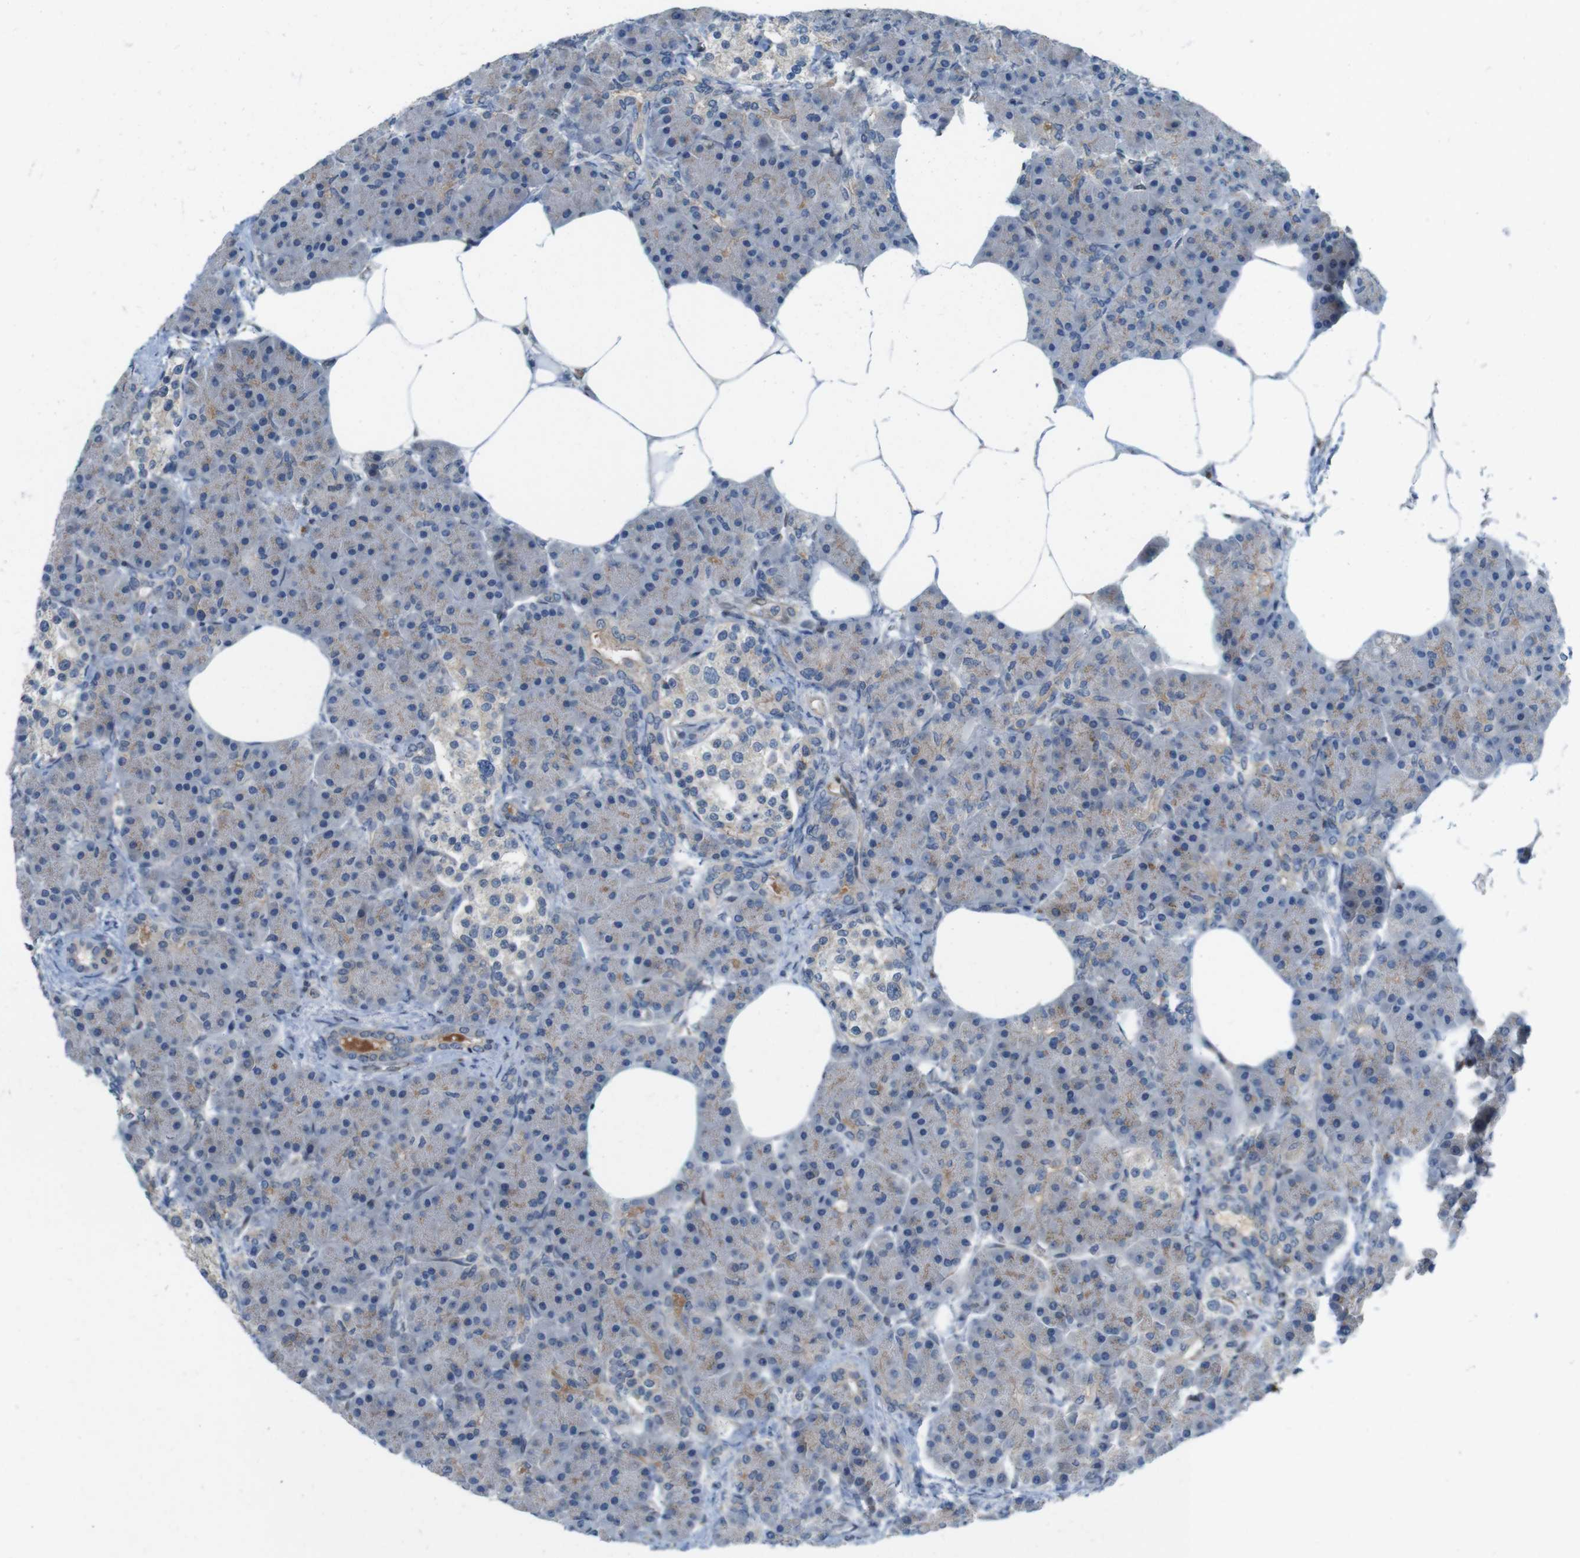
{"staining": {"intensity": "moderate", "quantity": ">75%", "location": "cytoplasmic/membranous"}, "tissue": "pancreas", "cell_type": "Exocrine glandular cells", "image_type": "normal", "snomed": [{"axis": "morphology", "description": "Normal tissue, NOS"}, {"axis": "topography", "description": "Pancreas"}], "caption": "Immunohistochemistry (DAB) staining of normal human pancreas demonstrates moderate cytoplasmic/membranous protein positivity in approximately >75% of exocrine glandular cells.", "gene": "SKI", "patient": {"sex": "female", "age": 70}}